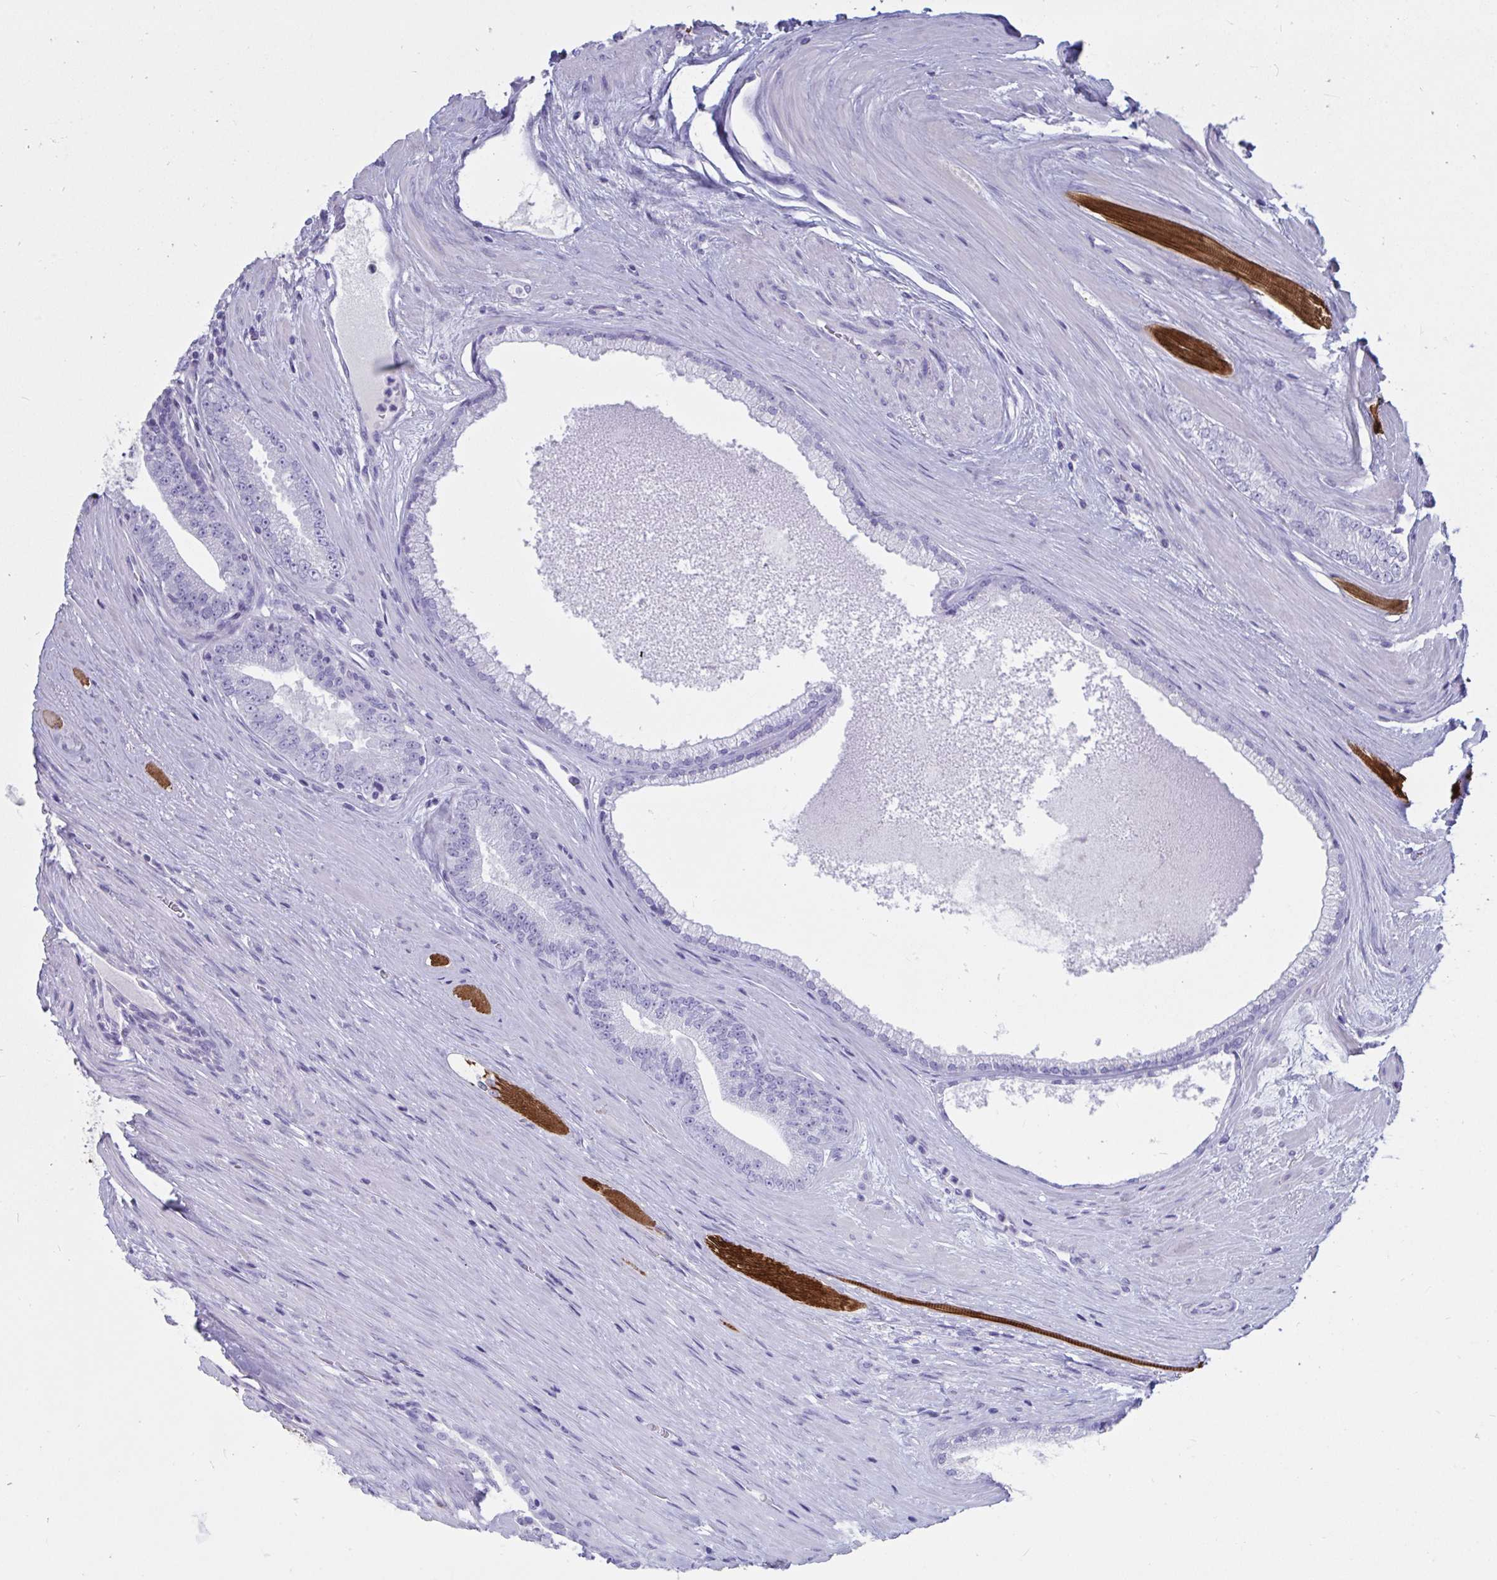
{"staining": {"intensity": "negative", "quantity": "none", "location": "none"}, "tissue": "prostate cancer", "cell_type": "Tumor cells", "image_type": "cancer", "snomed": [{"axis": "morphology", "description": "Adenocarcinoma, Low grade"}, {"axis": "topography", "description": "Prostate"}], "caption": "Tumor cells are negative for protein expression in human prostate adenocarcinoma (low-grade).", "gene": "TNNC1", "patient": {"sex": "male", "age": 67}}